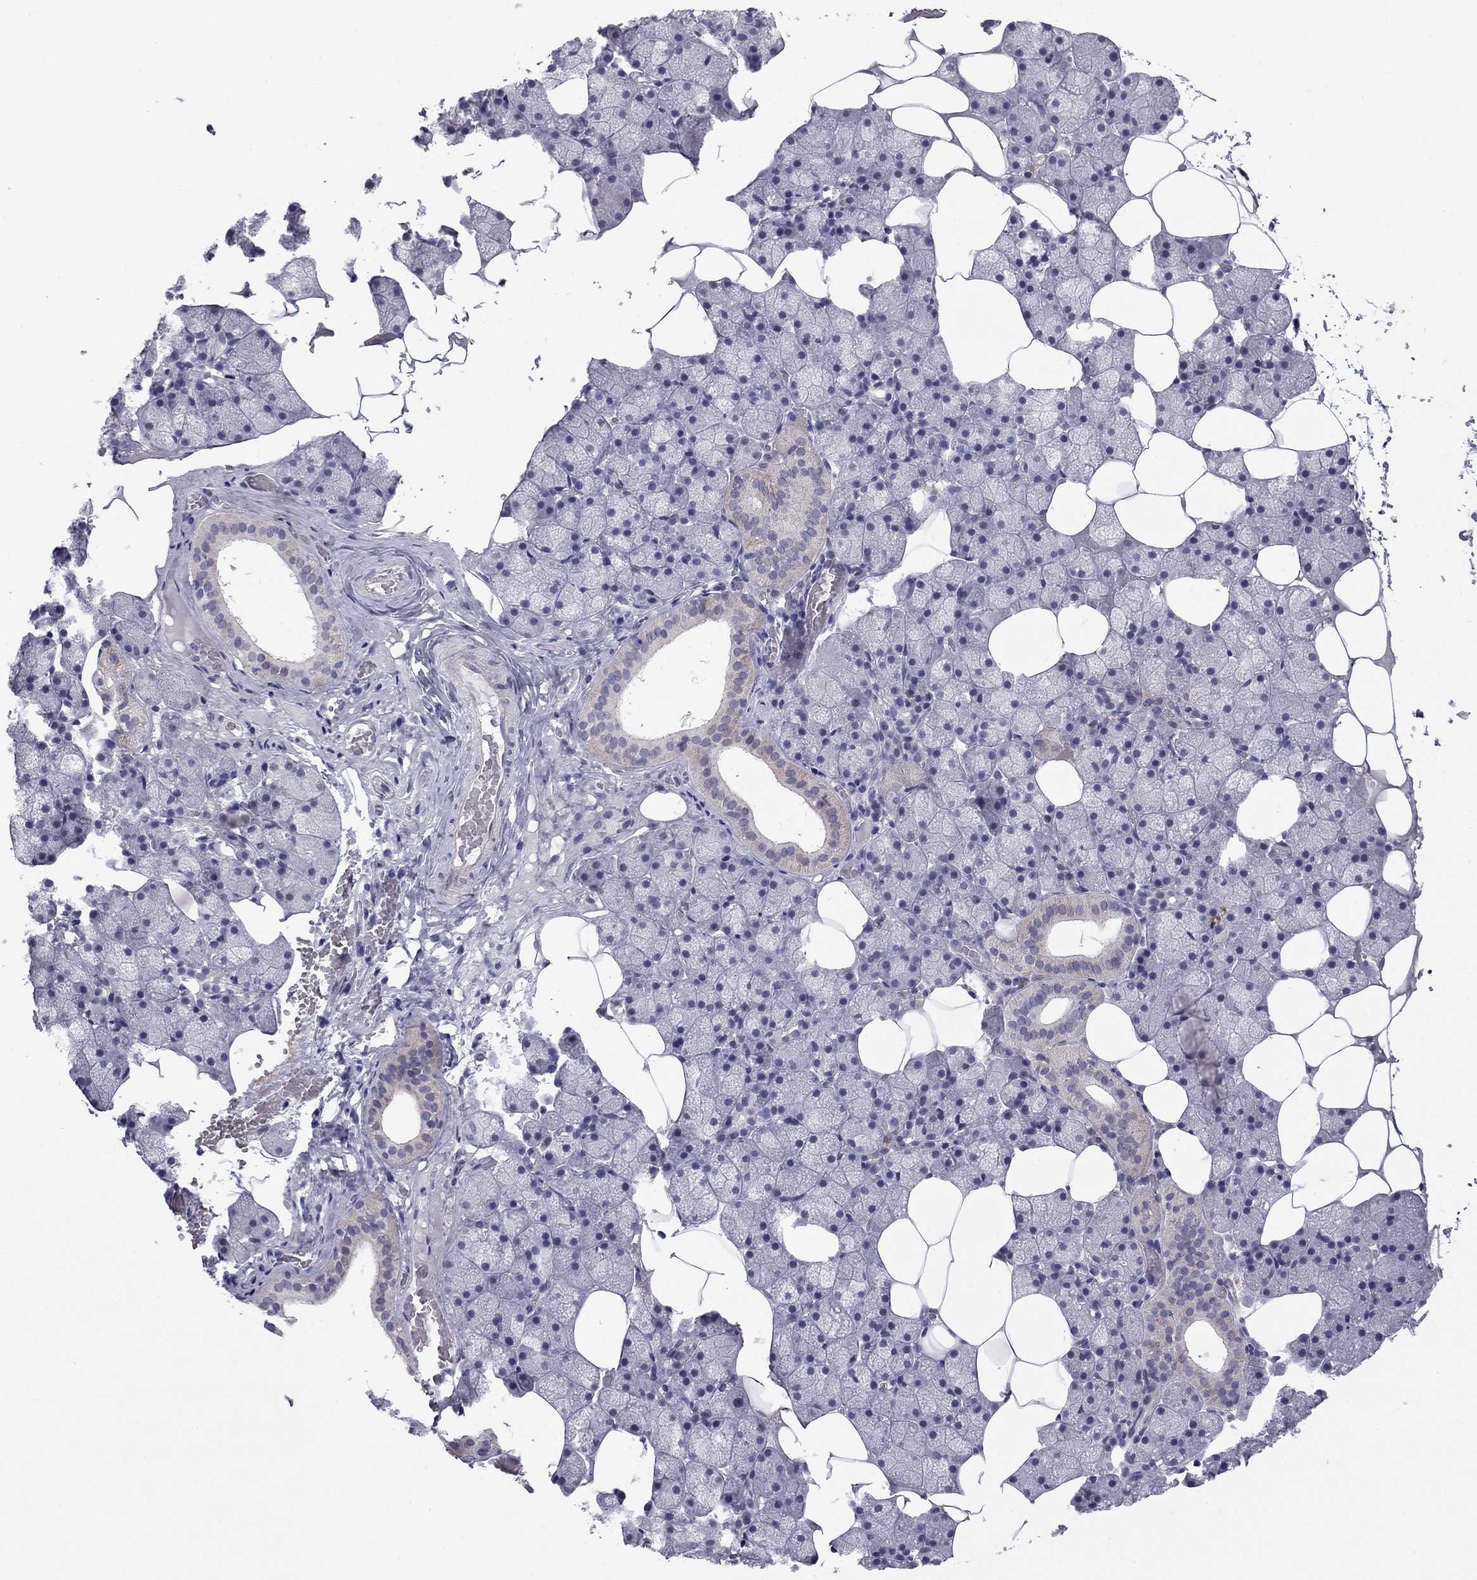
{"staining": {"intensity": "weak", "quantity": "<25%", "location": "cytoplasmic/membranous"}, "tissue": "salivary gland", "cell_type": "Glandular cells", "image_type": "normal", "snomed": [{"axis": "morphology", "description": "Normal tissue, NOS"}, {"axis": "topography", "description": "Salivary gland"}], "caption": "Immunohistochemistry (IHC) micrograph of unremarkable human salivary gland stained for a protein (brown), which displays no staining in glandular cells. The staining was performed using DAB (3,3'-diaminobenzidine) to visualize the protein expression in brown, while the nuclei were stained in blue with hematoxylin (Magnification: 20x).", "gene": "PRRT2", "patient": {"sex": "male", "age": 38}}